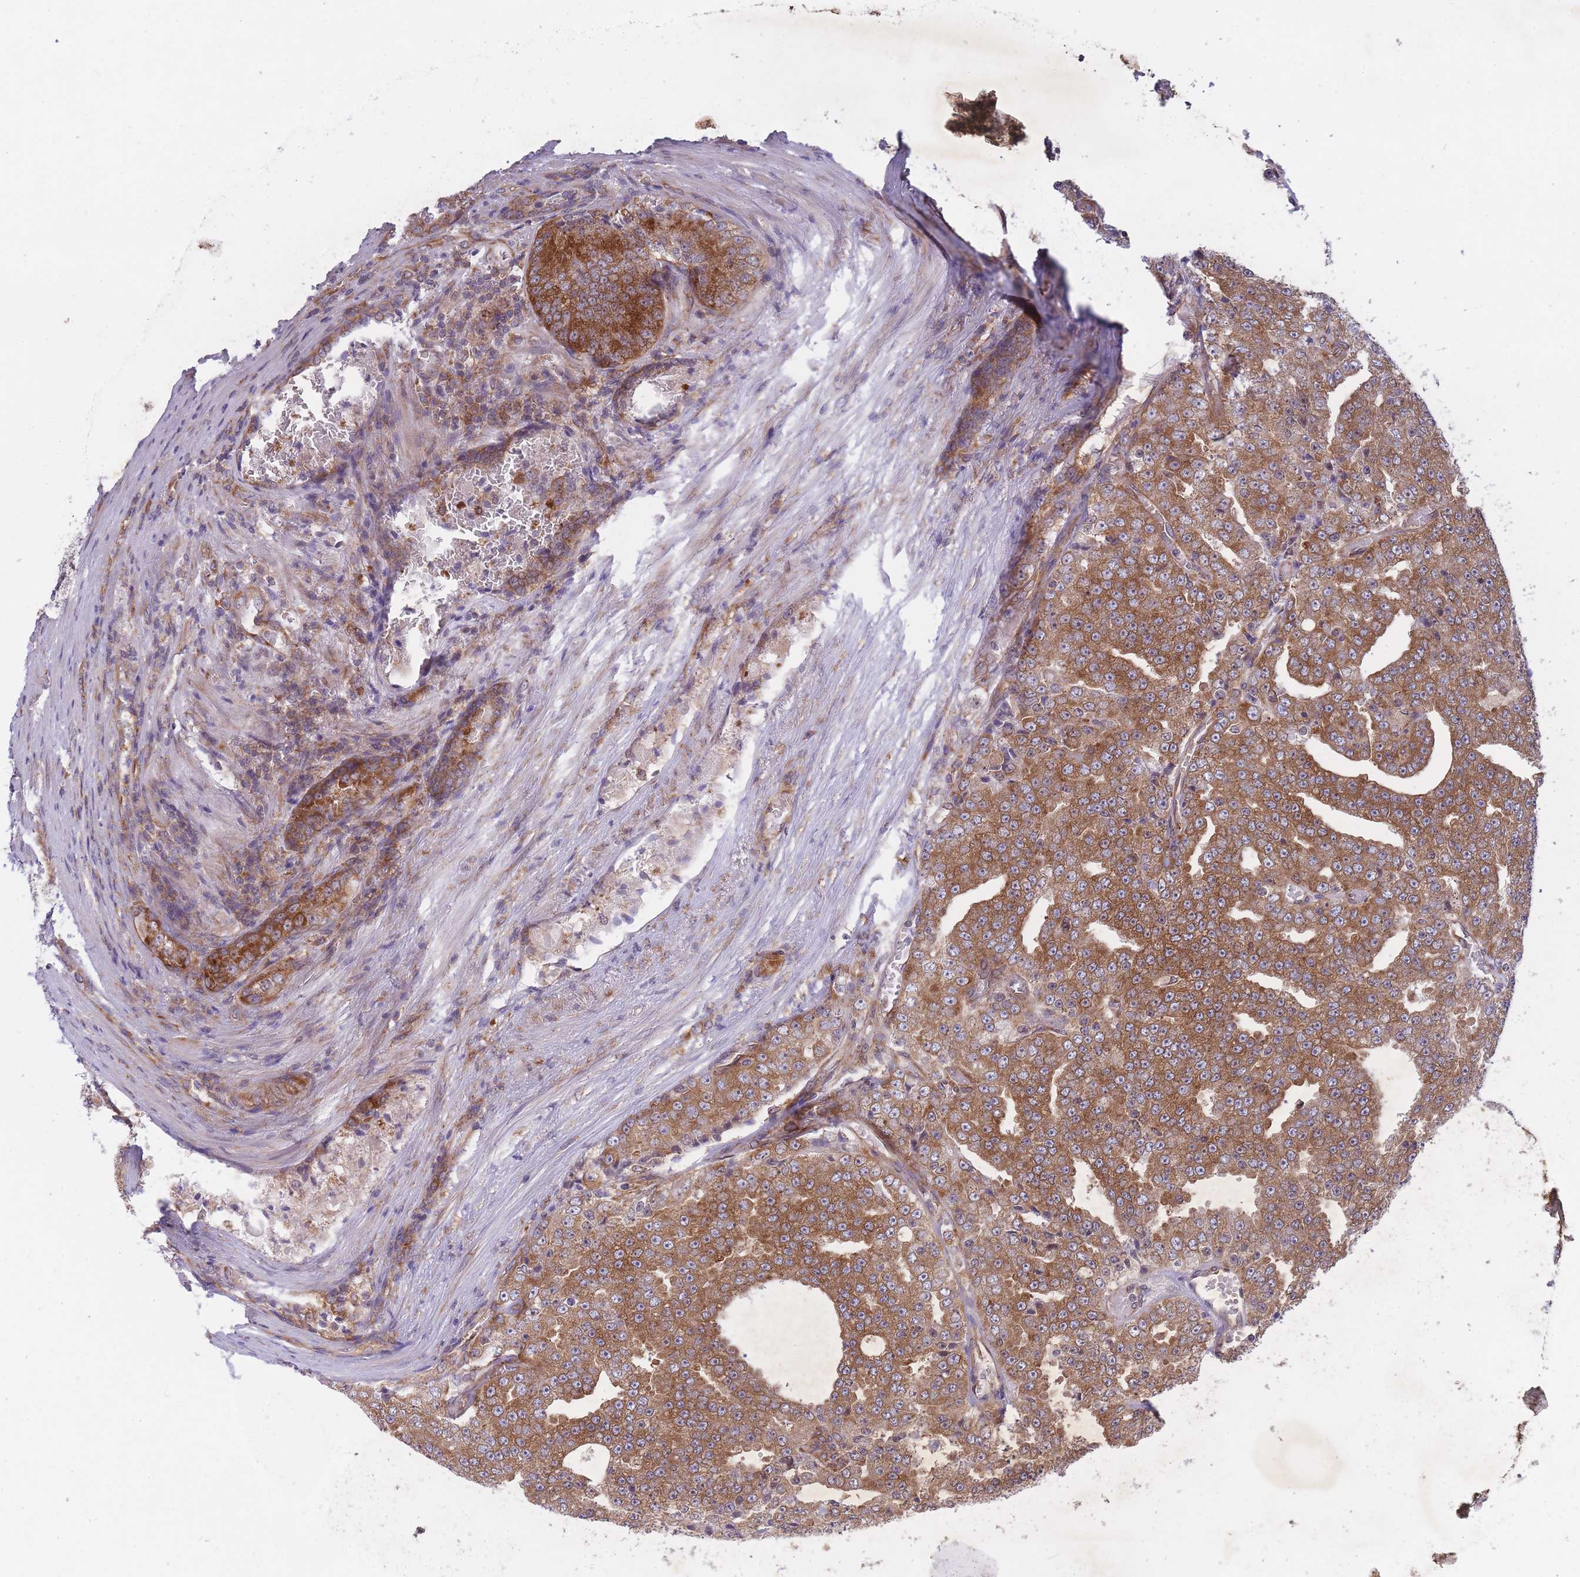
{"staining": {"intensity": "moderate", "quantity": ">75%", "location": "cytoplasmic/membranous"}, "tissue": "prostate cancer", "cell_type": "Tumor cells", "image_type": "cancer", "snomed": [{"axis": "morphology", "description": "Adenocarcinoma, High grade"}, {"axis": "topography", "description": "Prostate"}], "caption": "About >75% of tumor cells in prostate cancer (adenocarcinoma (high-grade)) show moderate cytoplasmic/membranous protein staining as visualized by brown immunohistochemical staining.", "gene": "CCDC124", "patient": {"sex": "male", "age": 63}}